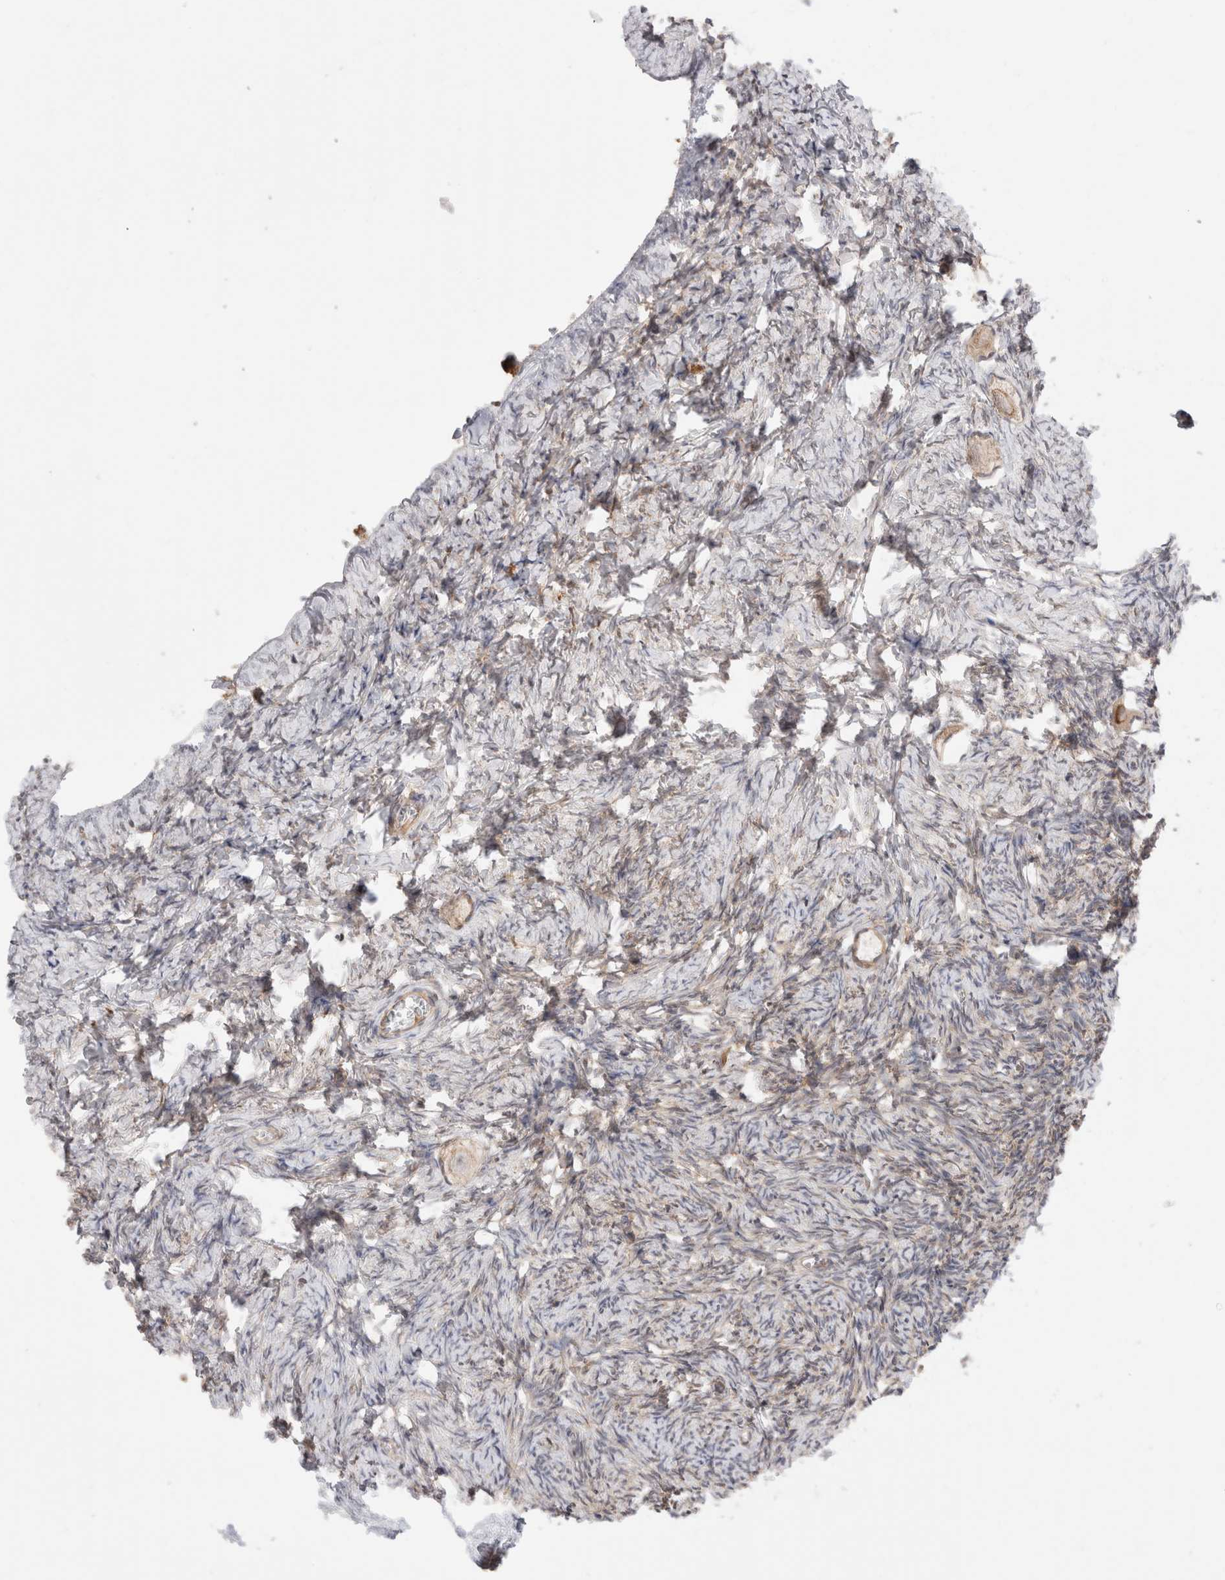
{"staining": {"intensity": "weak", "quantity": "25%-75%", "location": "cytoplasmic/membranous"}, "tissue": "ovary", "cell_type": "Follicle cells", "image_type": "normal", "snomed": [{"axis": "morphology", "description": "Normal tissue, NOS"}, {"axis": "topography", "description": "Ovary"}], "caption": "Protein staining exhibits weak cytoplasmic/membranous staining in about 25%-75% of follicle cells in normal ovary.", "gene": "NFKB1", "patient": {"sex": "female", "age": 27}}